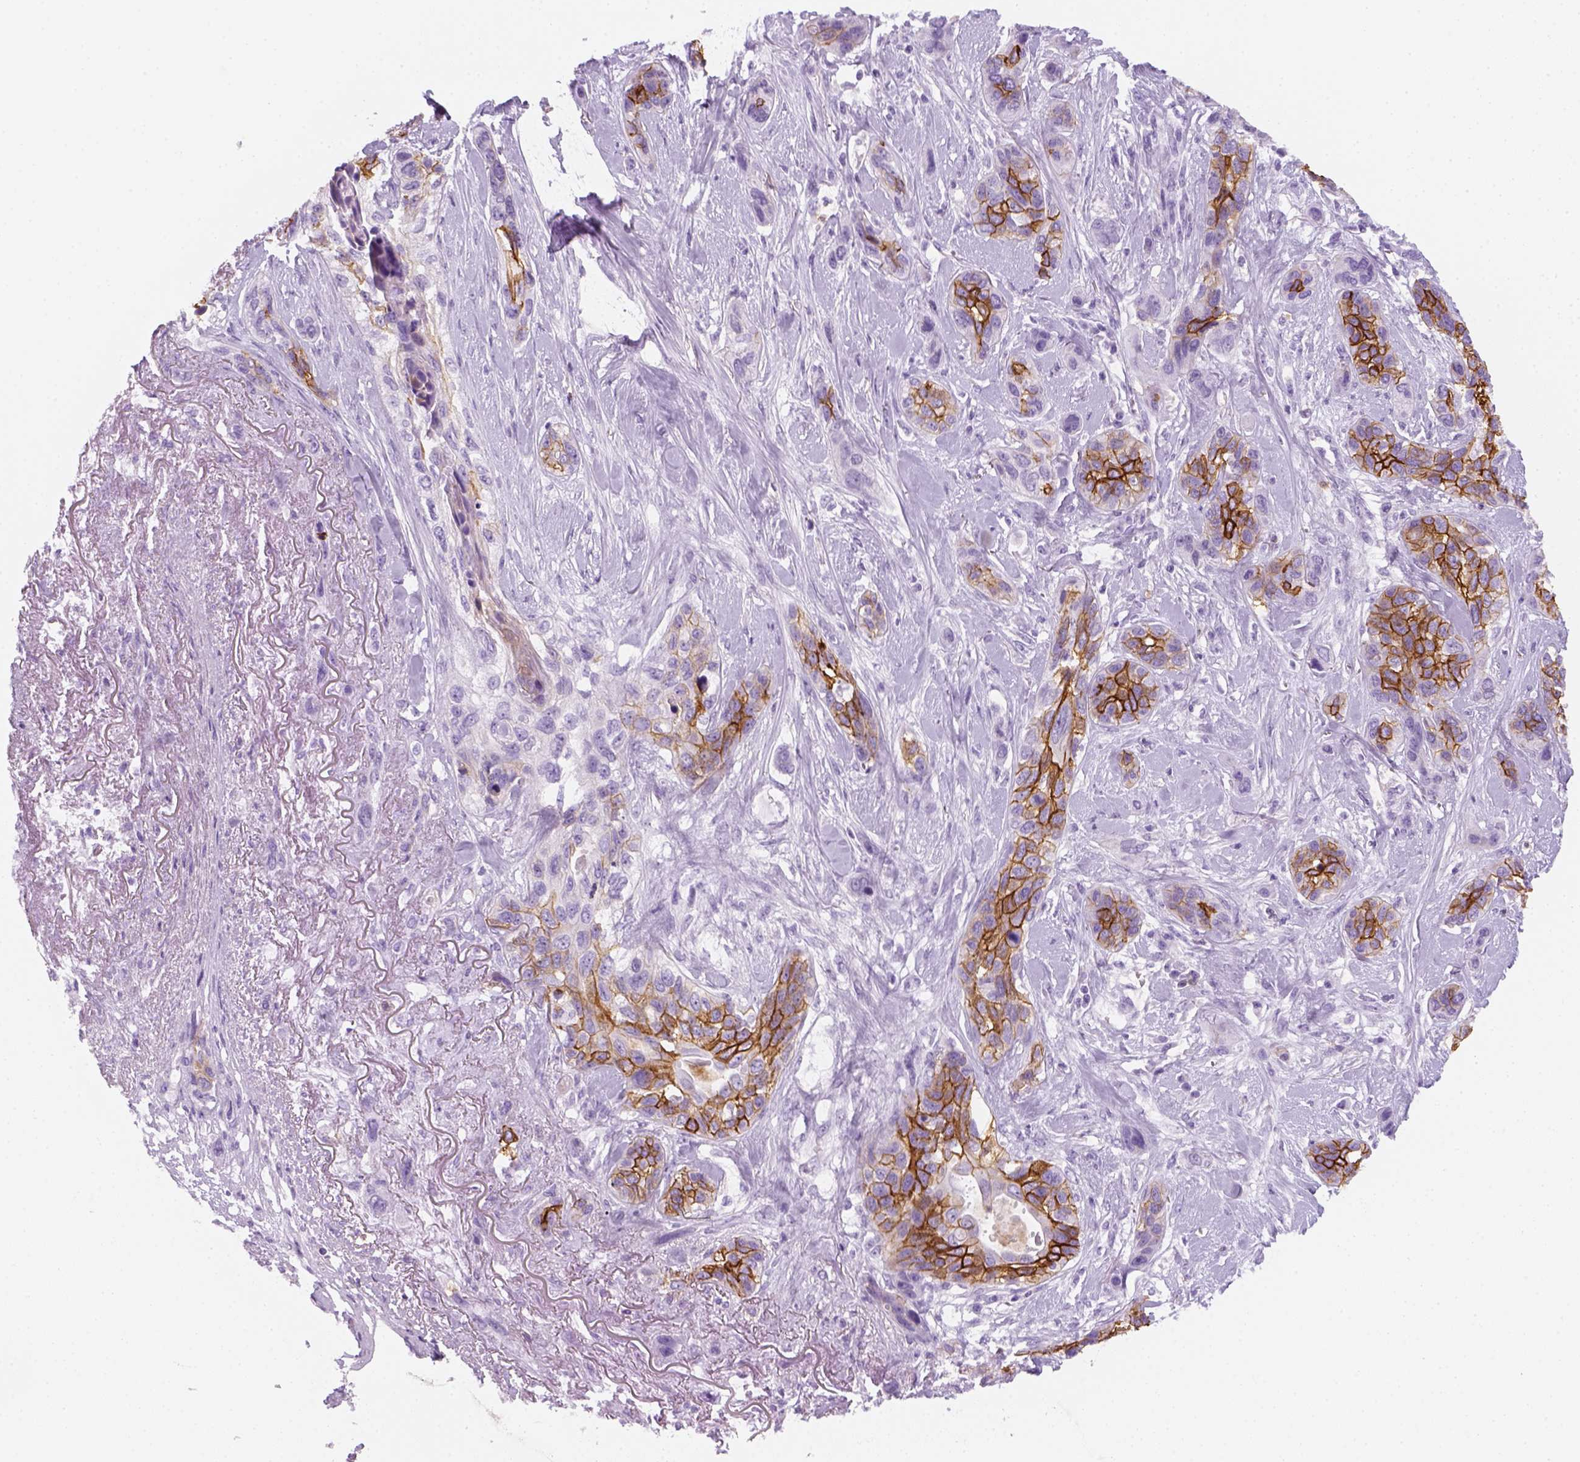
{"staining": {"intensity": "strong", "quantity": "<25%", "location": "cytoplasmic/membranous"}, "tissue": "lung cancer", "cell_type": "Tumor cells", "image_type": "cancer", "snomed": [{"axis": "morphology", "description": "Squamous cell carcinoma, NOS"}, {"axis": "topography", "description": "Lung"}], "caption": "A medium amount of strong cytoplasmic/membranous staining is appreciated in approximately <25% of tumor cells in lung cancer tissue.", "gene": "AQP3", "patient": {"sex": "female", "age": 70}}